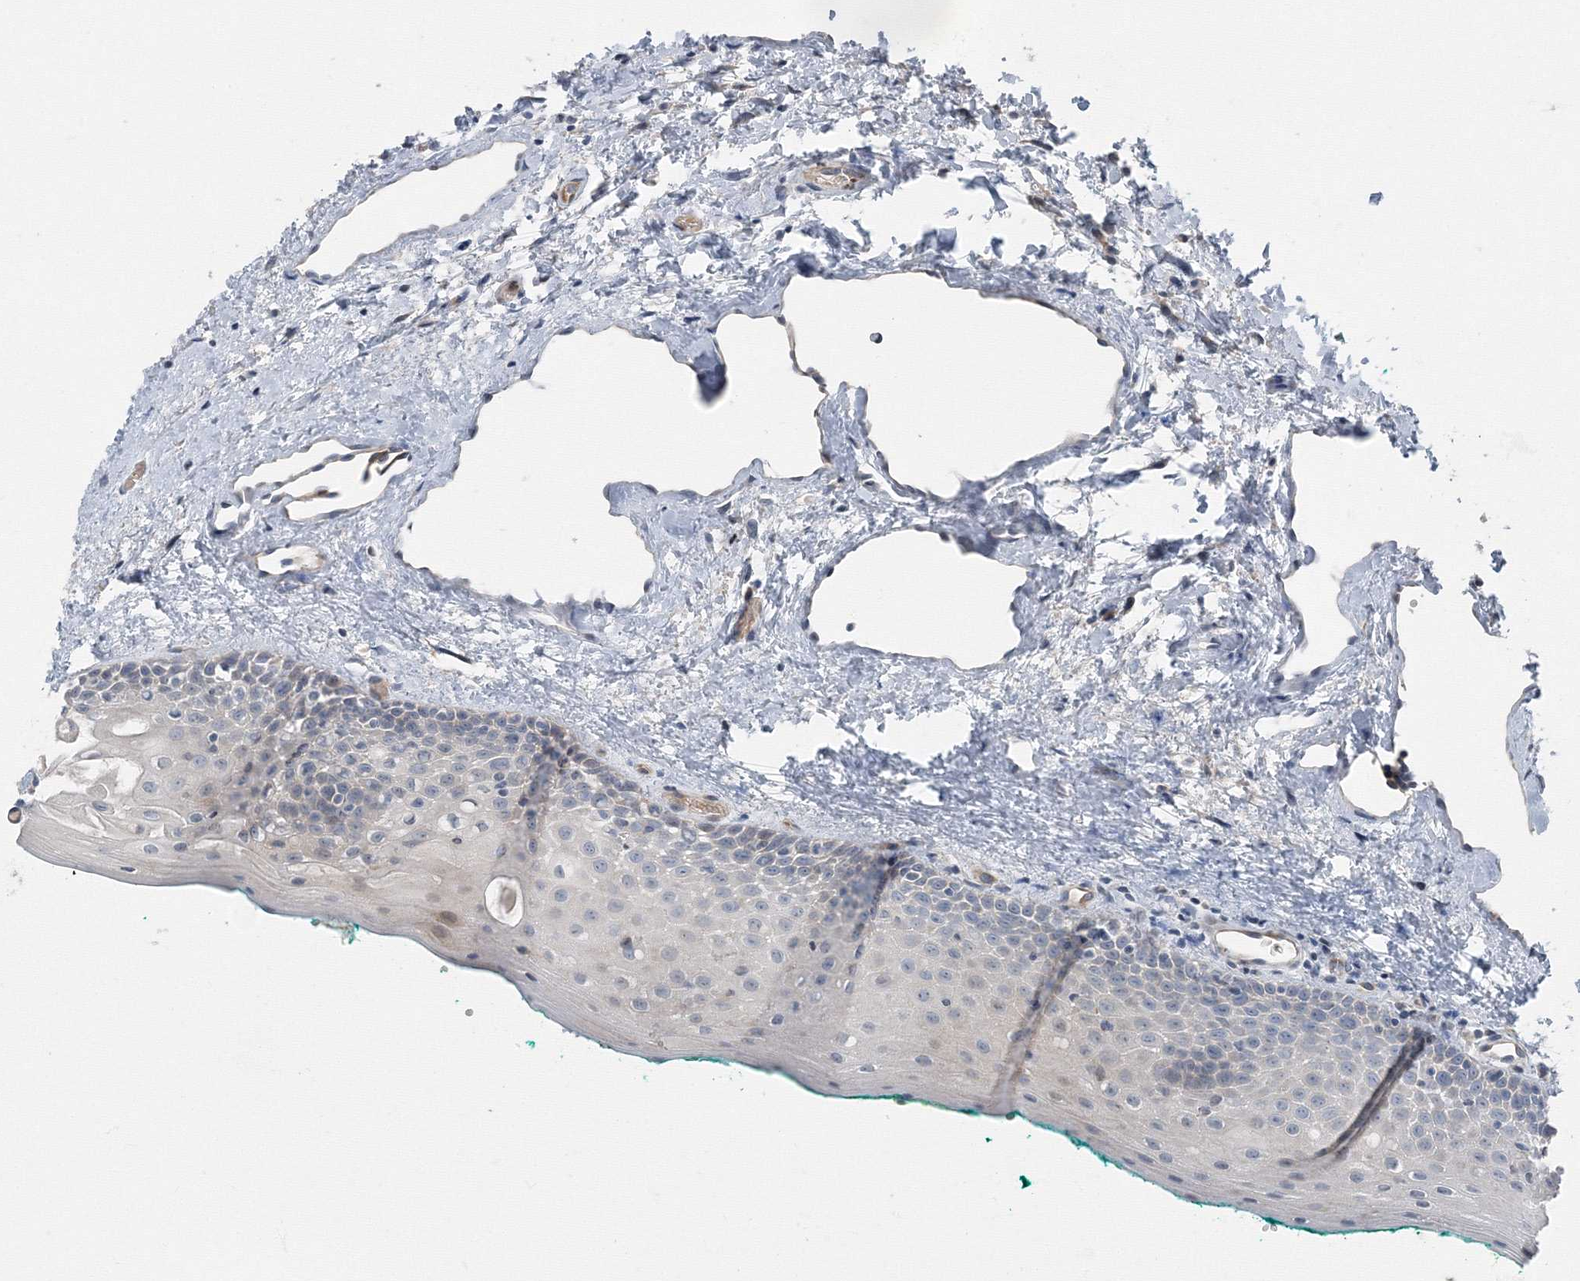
{"staining": {"intensity": "weak", "quantity": "<25%", "location": "cytoplasmic/membranous,nuclear"}, "tissue": "oral mucosa", "cell_type": "Squamous epithelial cells", "image_type": "normal", "snomed": [{"axis": "morphology", "description": "Normal tissue, NOS"}, {"axis": "topography", "description": "Oral tissue"}], "caption": "This is a image of immunohistochemistry staining of benign oral mucosa, which shows no positivity in squamous epithelial cells.", "gene": "AASDH", "patient": {"sex": "female", "age": 70}}